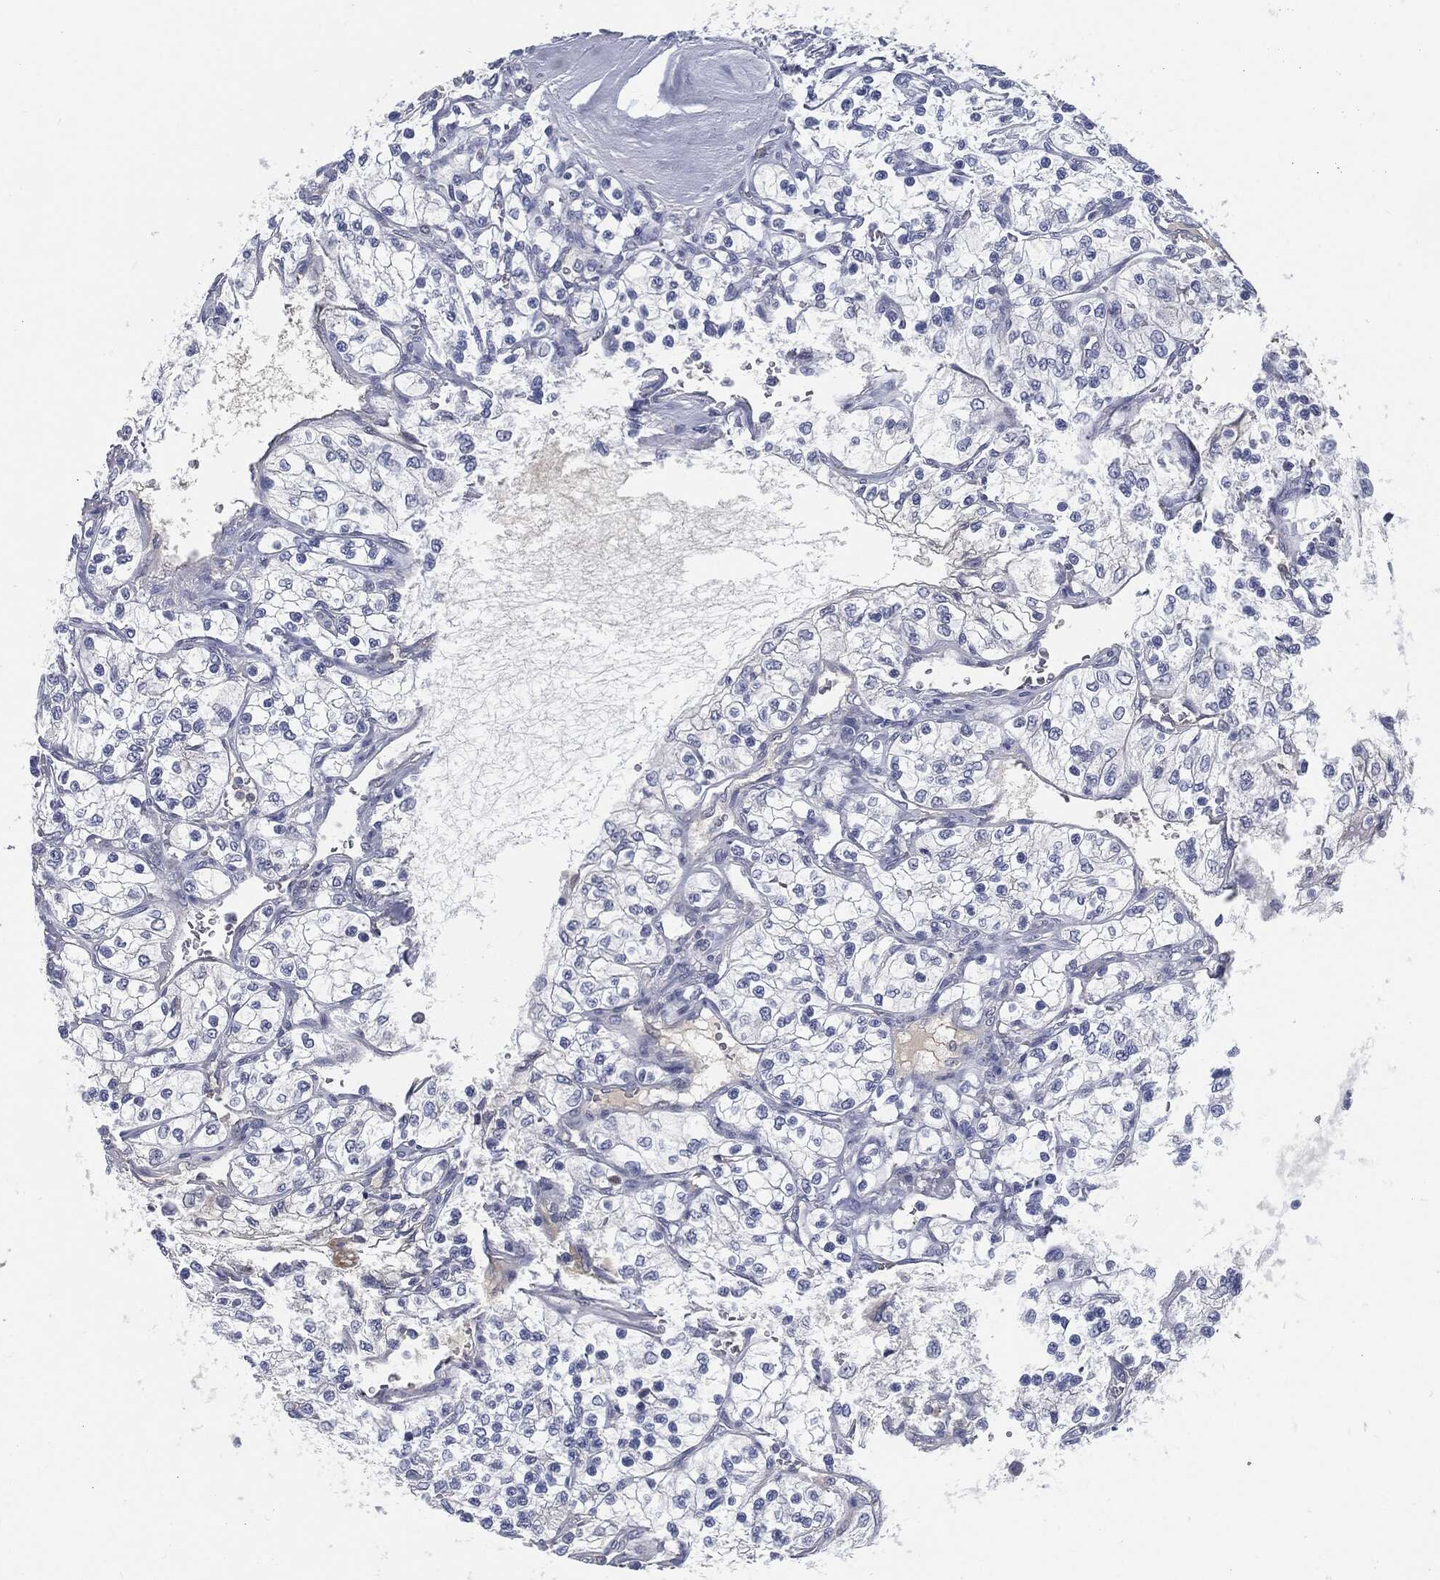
{"staining": {"intensity": "negative", "quantity": "none", "location": "none"}, "tissue": "renal cancer", "cell_type": "Tumor cells", "image_type": "cancer", "snomed": [{"axis": "morphology", "description": "Adenocarcinoma, NOS"}, {"axis": "topography", "description": "Kidney"}], "caption": "Protein analysis of adenocarcinoma (renal) displays no significant positivity in tumor cells.", "gene": "MST1", "patient": {"sex": "female", "age": 69}}